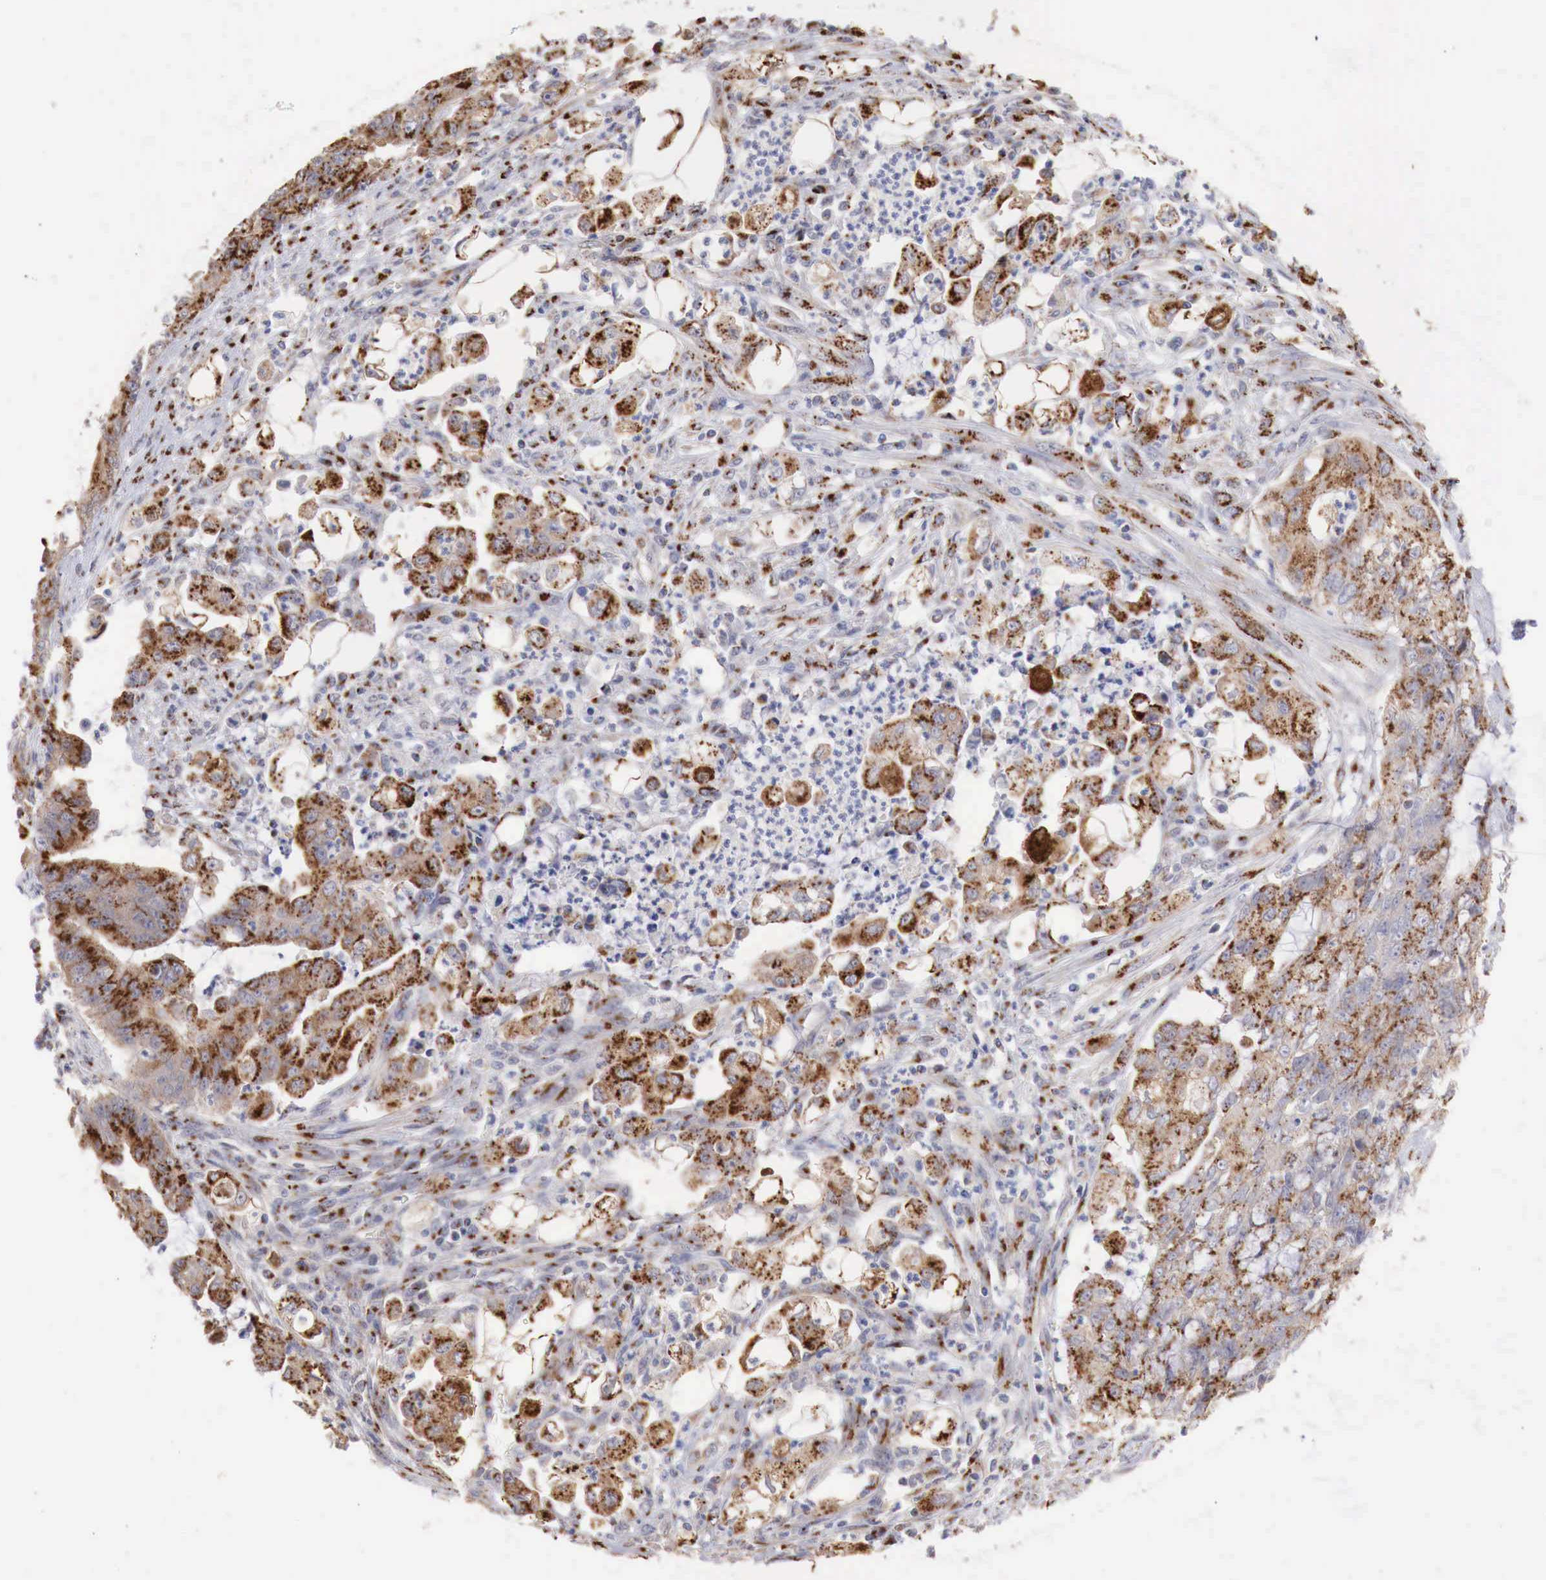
{"staining": {"intensity": "strong", "quantity": "25%-75%", "location": "cytoplasmic/membranous"}, "tissue": "endometrial cancer", "cell_type": "Tumor cells", "image_type": "cancer", "snomed": [{"axis": "morphology", "description": "Adenocarcinoma, NOS"}, {"axis": "topography", "description": "Endometrium"}], "caption": "Tumor cells display high levels of strong cytoplasmic/membranous staining in about 25%-75% of cells in endometrial cancer. (DAB (3,3'-diaminobenzidine) IHC with brightfield microscopy, high magnification).", "gene": "SYAP1", "patient": {"sex": "female", "age": 75}}